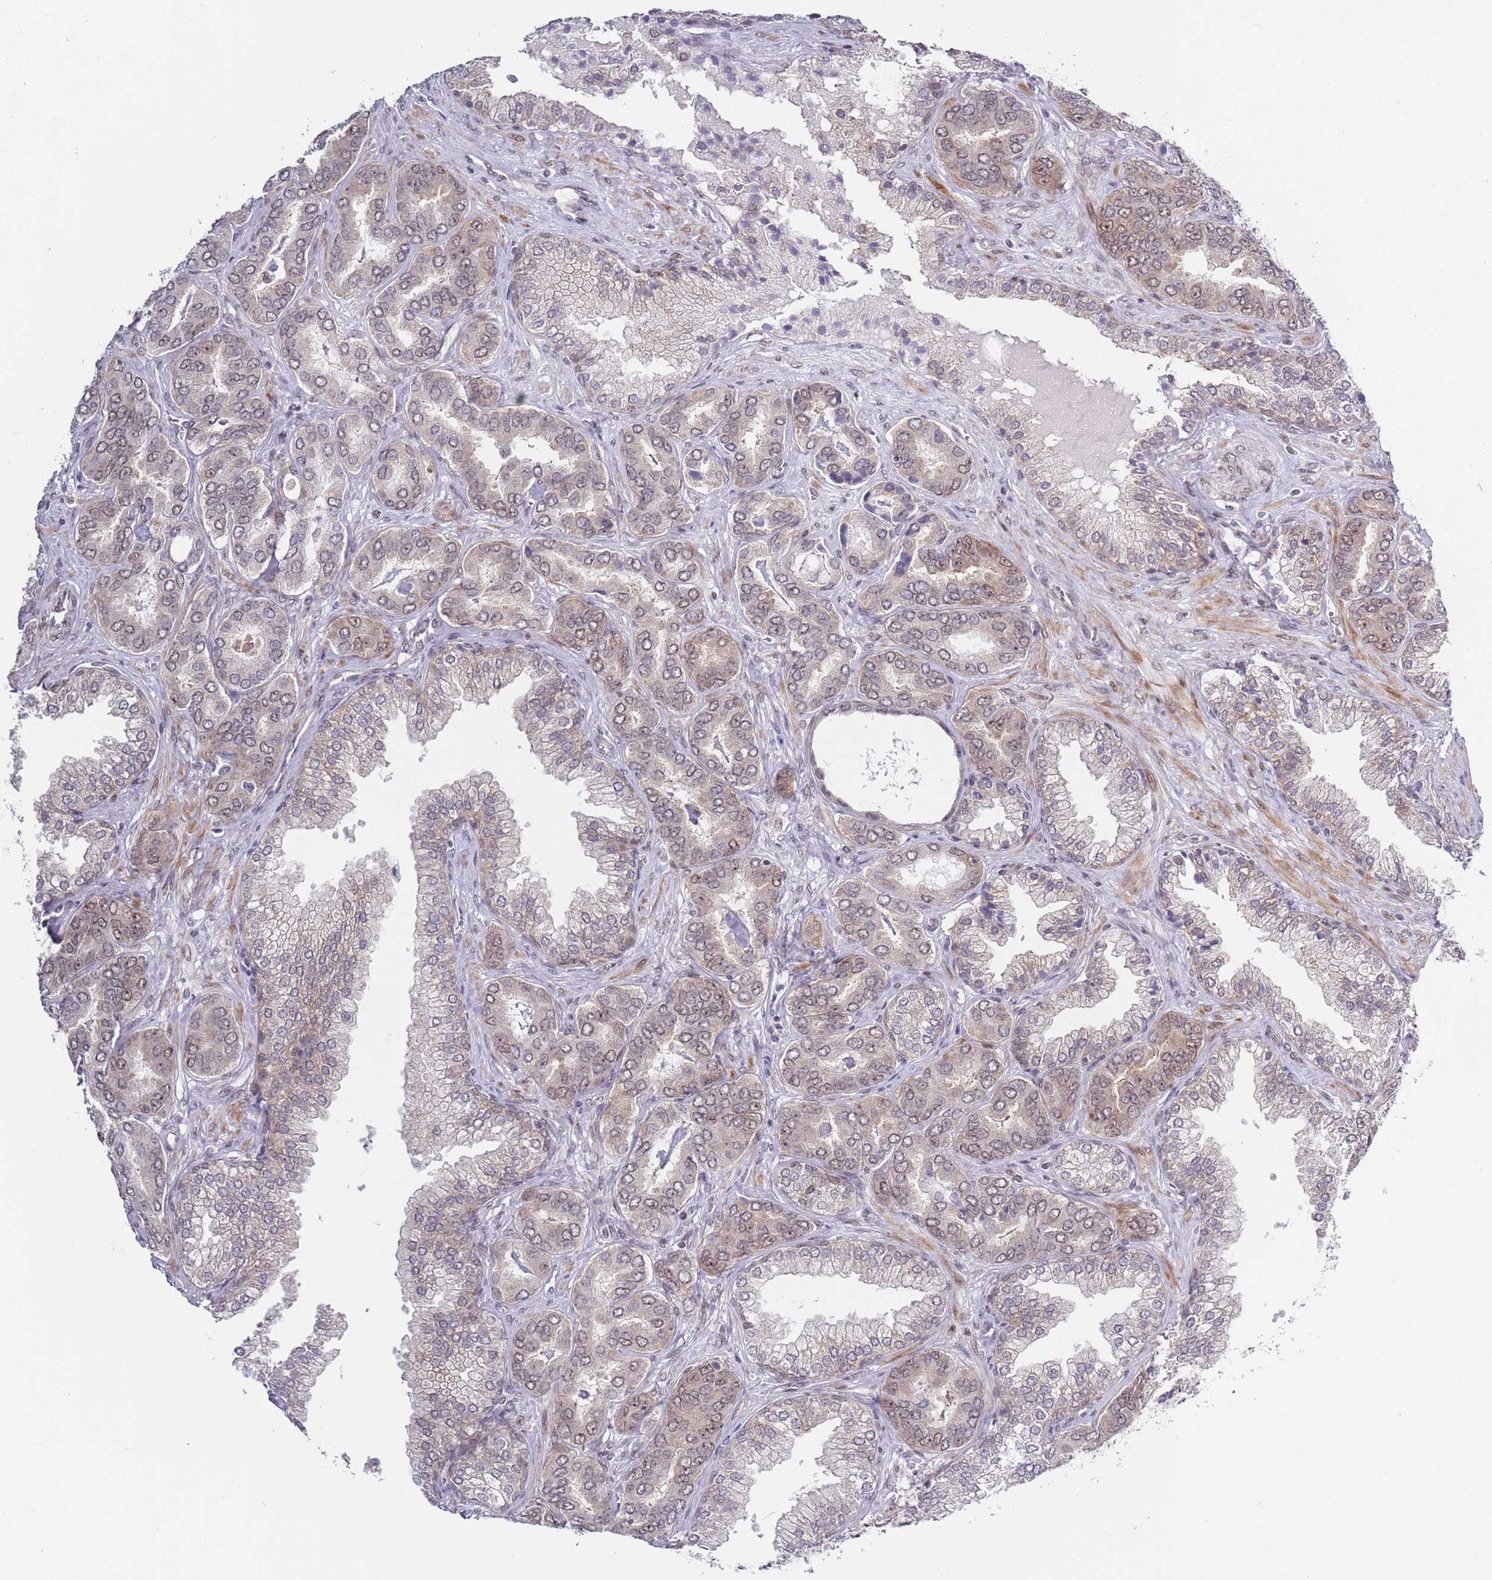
{"staining": {"intensity": "moderate", "quantity": "25%-75%", "location": "cytoplasmic/membranous,nuclear"}, "tissue": "prostate cancer", "cell_type": "Tumor cells", "image_type": "cancer", "snomed": [{"axis": "morphology", "description": "Adenocarcinoma, High grade"}, {"axis": "topography", "description": "Prostate"}], "caption": "A medium amount of moderate cytoplasmic/membranous and nuclear positivity is seen in about 25%-75% of tumor cells in high-grade adenocarcinoma (prostate) tissue.", "gene": "SLC25A32", "patient": {"sex": "male", "age": 72}}